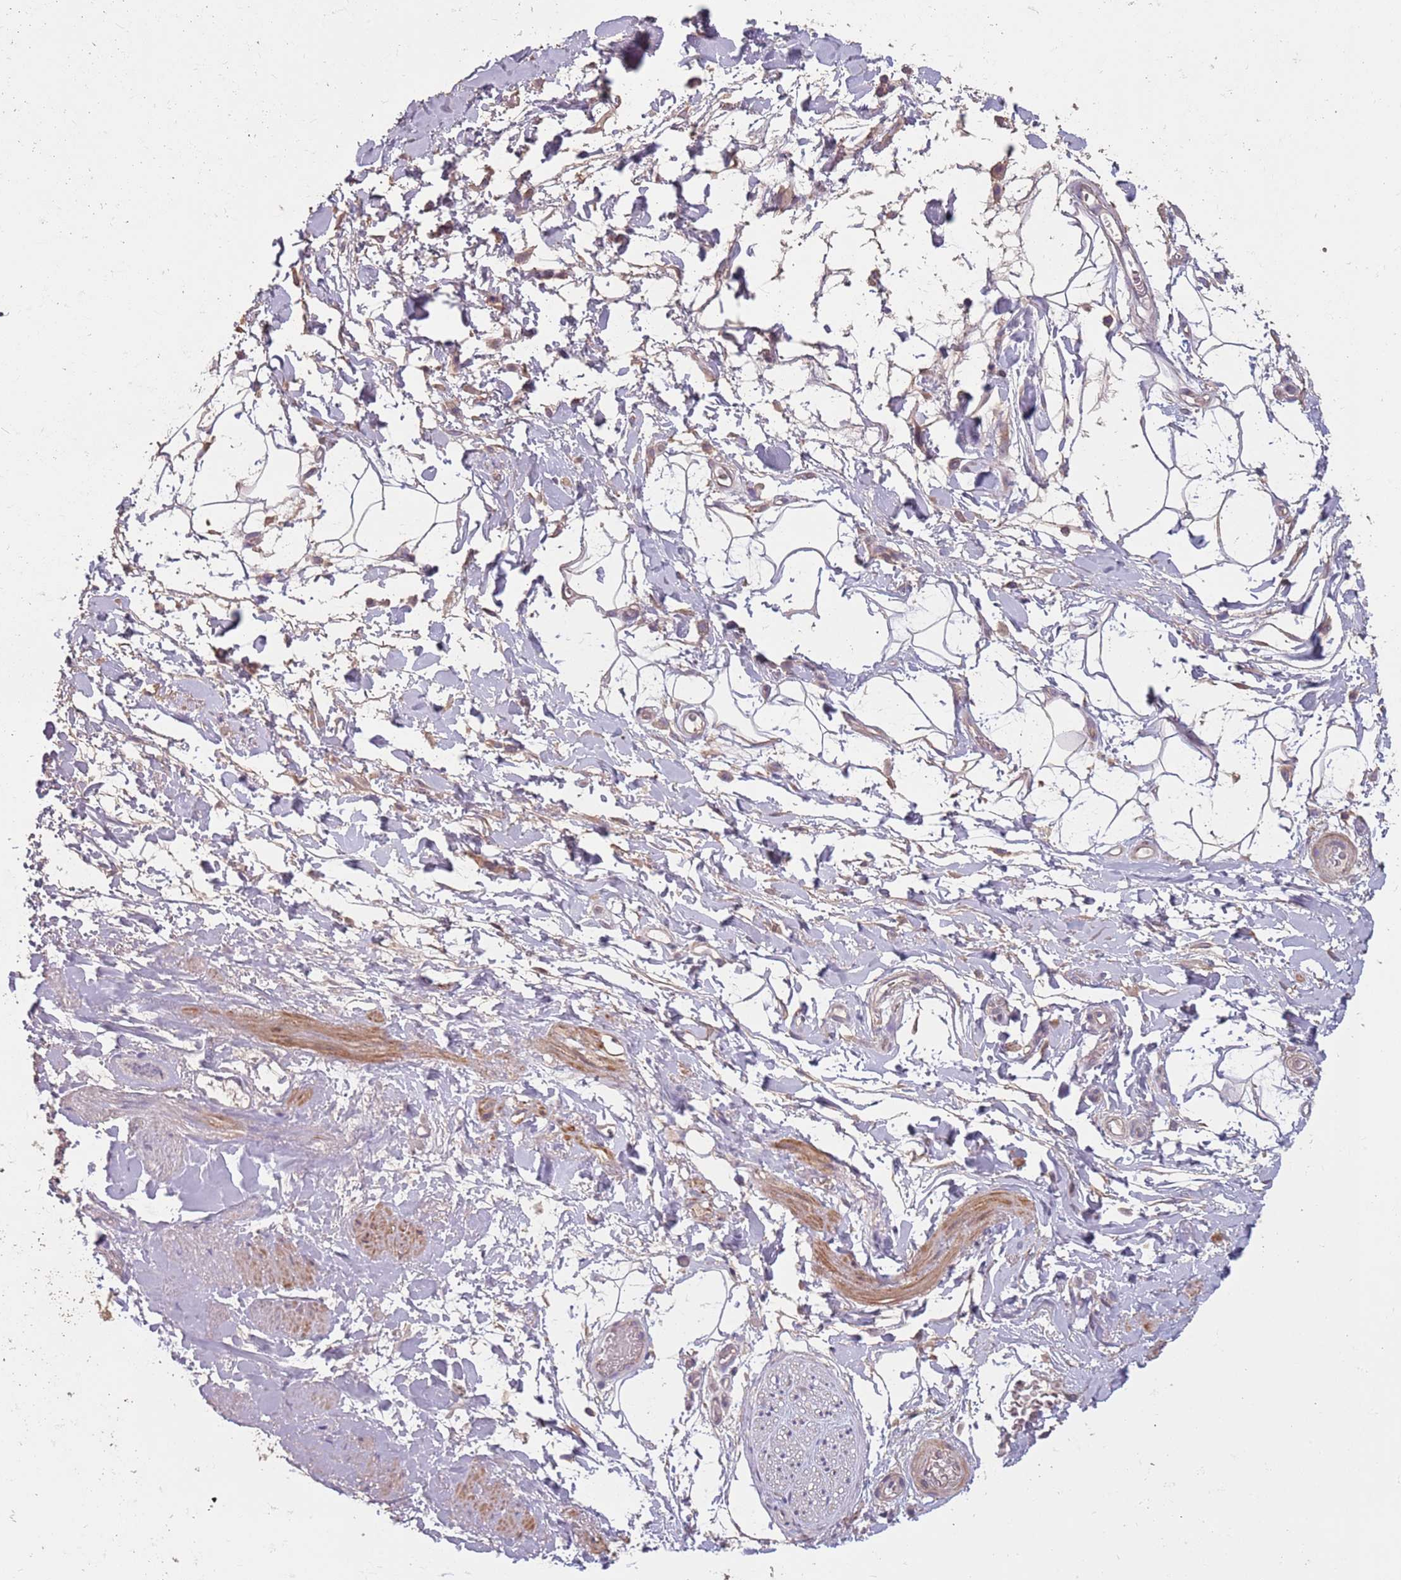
{"staining": {"intensity": "negative", "quantity": "none", "location": "none"}, "tissue": "adipose tissue", "cell_type": "Adipocytes", "image_type": "normal", "snomed": [{"axis": "morphology", "description": "Normal tissue, NOS"}, {"axis": "morphology", "description": "Adenocarcinoma, NOS"}, {"axis": "topography", "description": "Rectum"}, {"axis": "topography", "description": "Vagina"}, {"axis": "topography", "description": "Peripheral nerve tissue"}], "caption": "A photomicrograph of adipose tissue stained for a protein reveals no brown staining in adipocytes. (DAB (3,3'-diaminobenzidine) IHC with hematoxylin counter stain).", "gene": "MBD3L1", "patient": {"sex": "female", "age": 71}}